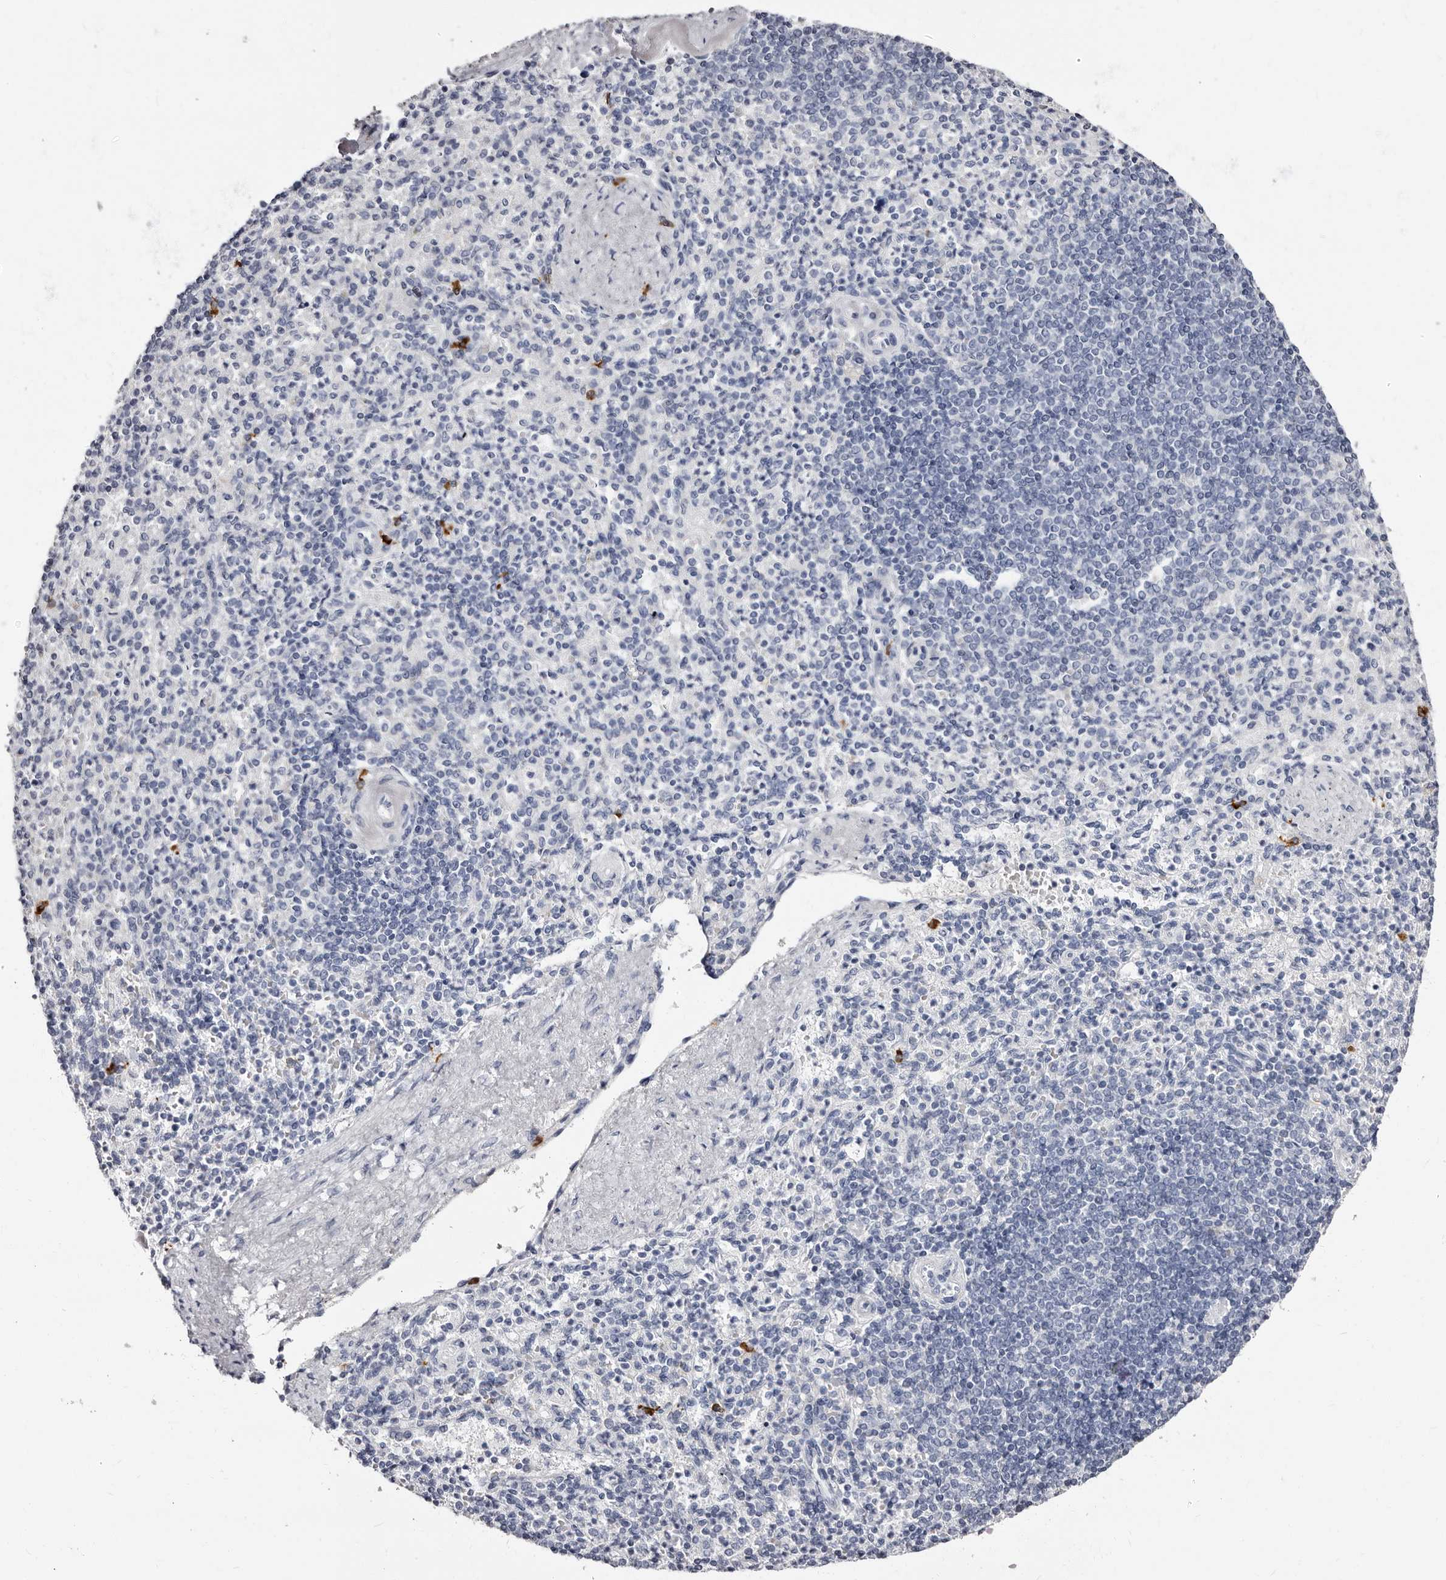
{"staining": {"intensity": "negative", "quantity": "none", "location": "none"}, "tissue": "spleen", "cell_type": "Cells in red pulp", "image_type": "normal", "snomed": [{"axis": "morphology", "description": "Normal tissue, NOS"}, {"axis": "topography", "description": "Spleen"}], "caption": "There is no significant staining in cells in red pulp of spleen. The staining is performed using DAB brown chromogen with nuclei counter-stained in using hematoxylin.", "gene": "TBC1D22B", "patient": {"sex": "female", "age": 74}}